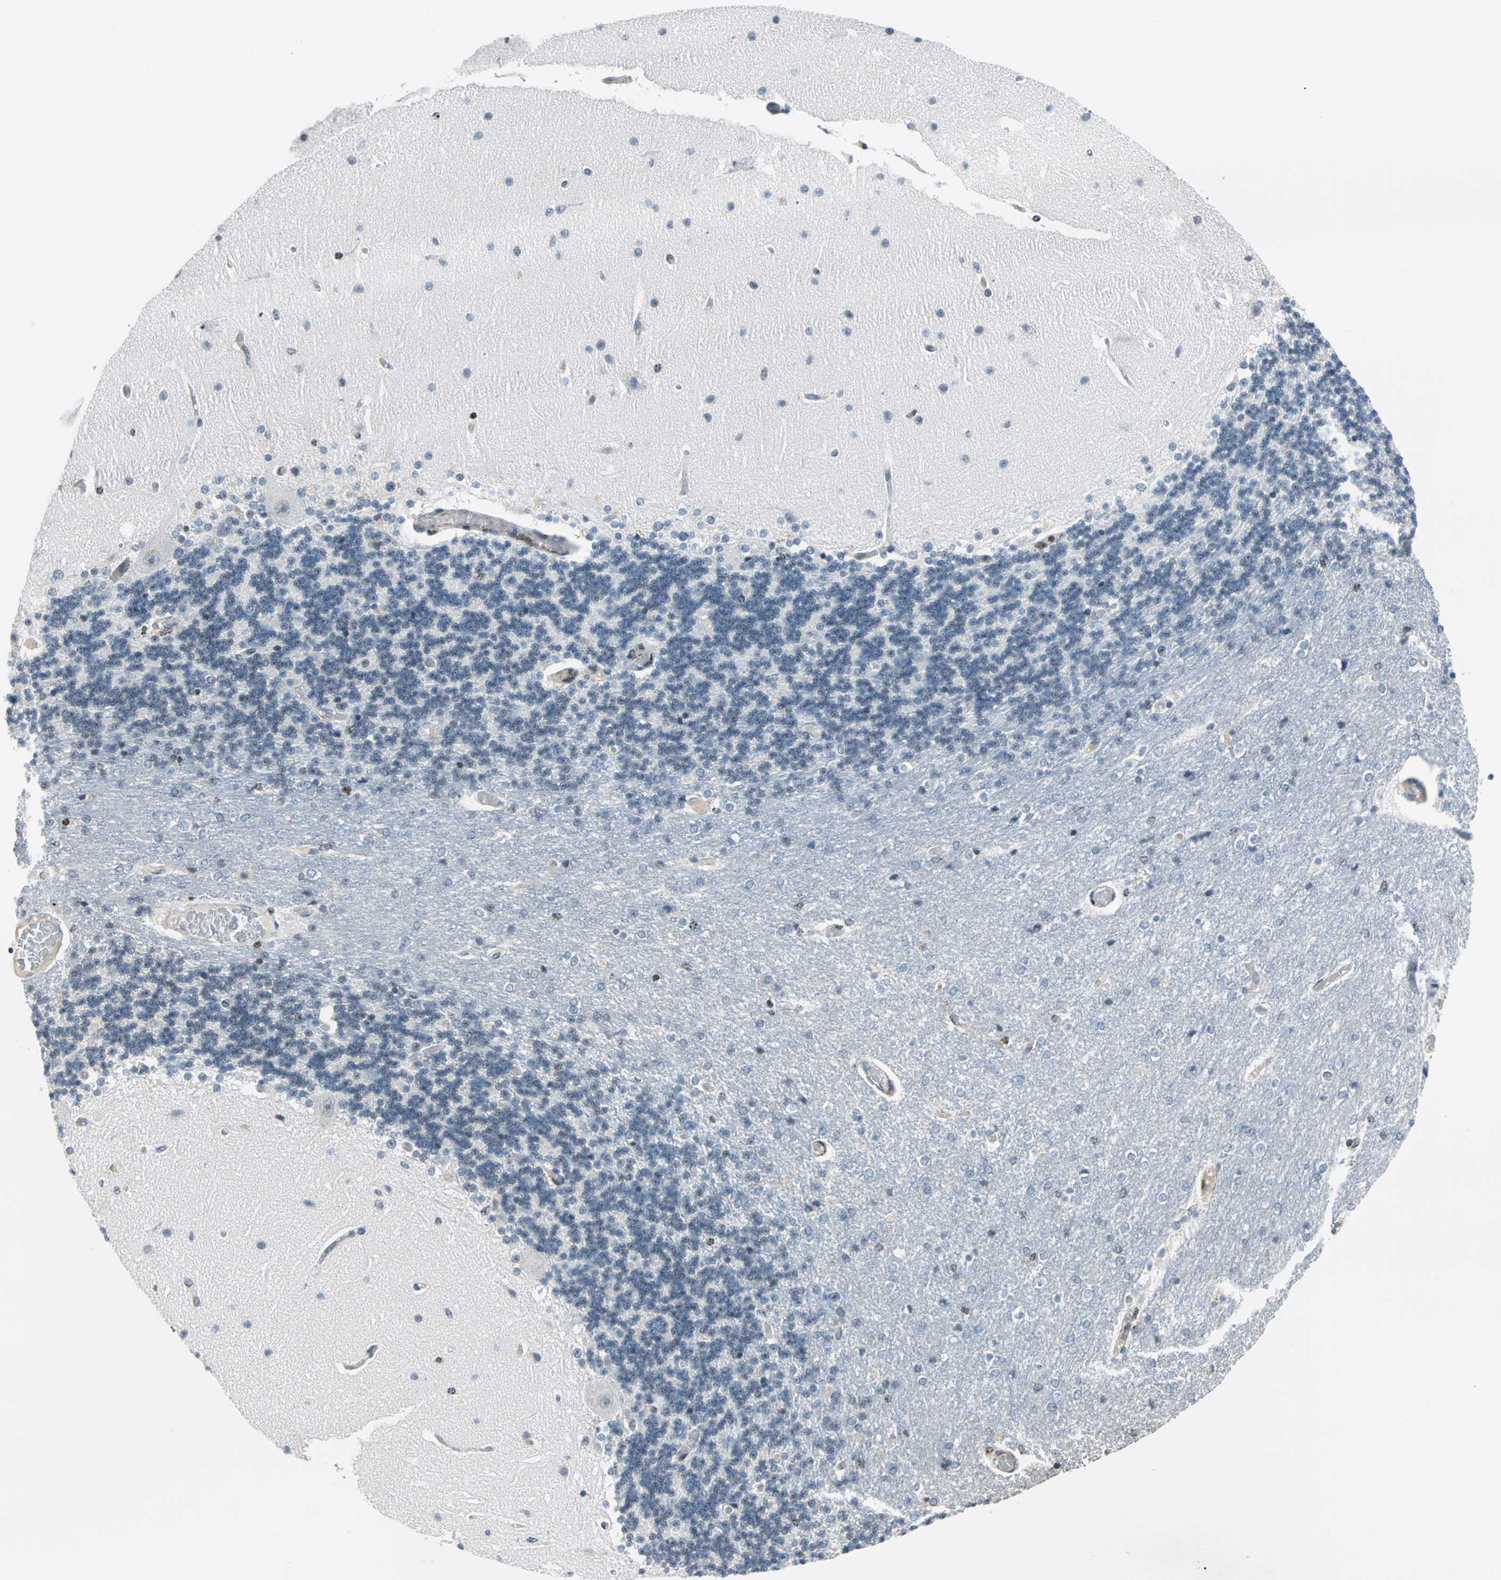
{"staining": {"intensity": "weak", "quantity": "<25%", "location": "nuclear"}, "tissue": "cerebellum", "cell_type": "Cells in granular layer", "image_type": "normal", "snomed": [{"axis": "morphology", "description": "Normal tissue, NOS"}, {"axis": "topography", "description": "Cerebellum"}], "caption": "This is an immunohistochemistry (IHC) photomicrograph of unremarkable human cerebellum. There is no expression in cells in granular layer.", "gene": "CENPA", "patient": {"sex": "female", "age": 54}}